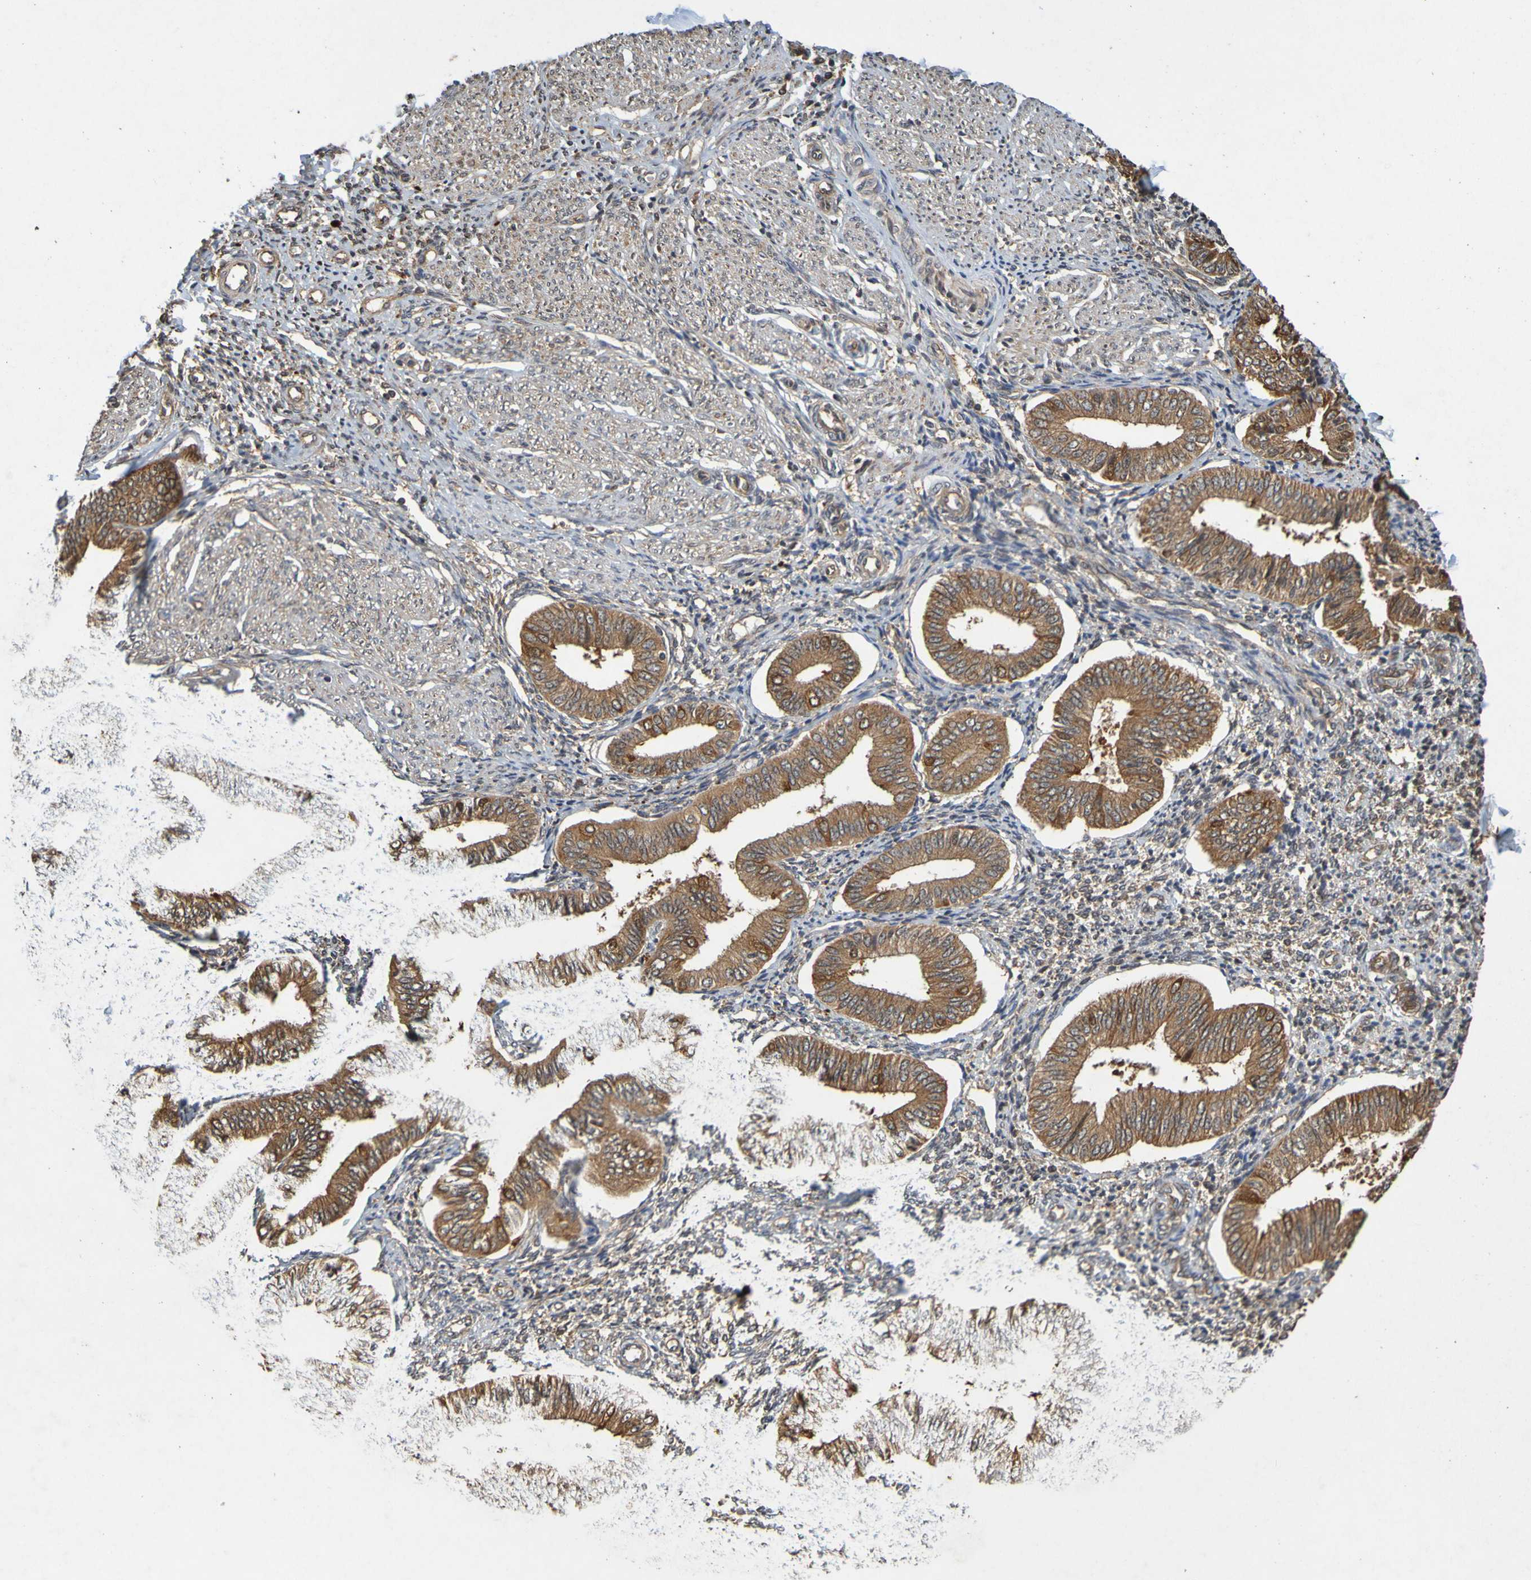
{"staining": {"intensity": "moderate", "quantity": ">75%", "location": "cytoplasmic/membranous"}, "tissue": "endometrium", "cell_type": "Cells in endometrial stroma", "image_type": "normal", "snomed": [{"axis": "morphology", "description": "Normal tissue, NOS"}, {"axis": "topography", "description": "Endometrium"}], "caption": "An image of human endometrium stained for a protein reveals moderate cytoplasmic/membranous brown staining in cells in endometrial stroma.", "gene": "OCRL", "patient": {"sex": "female", "age": 50}}